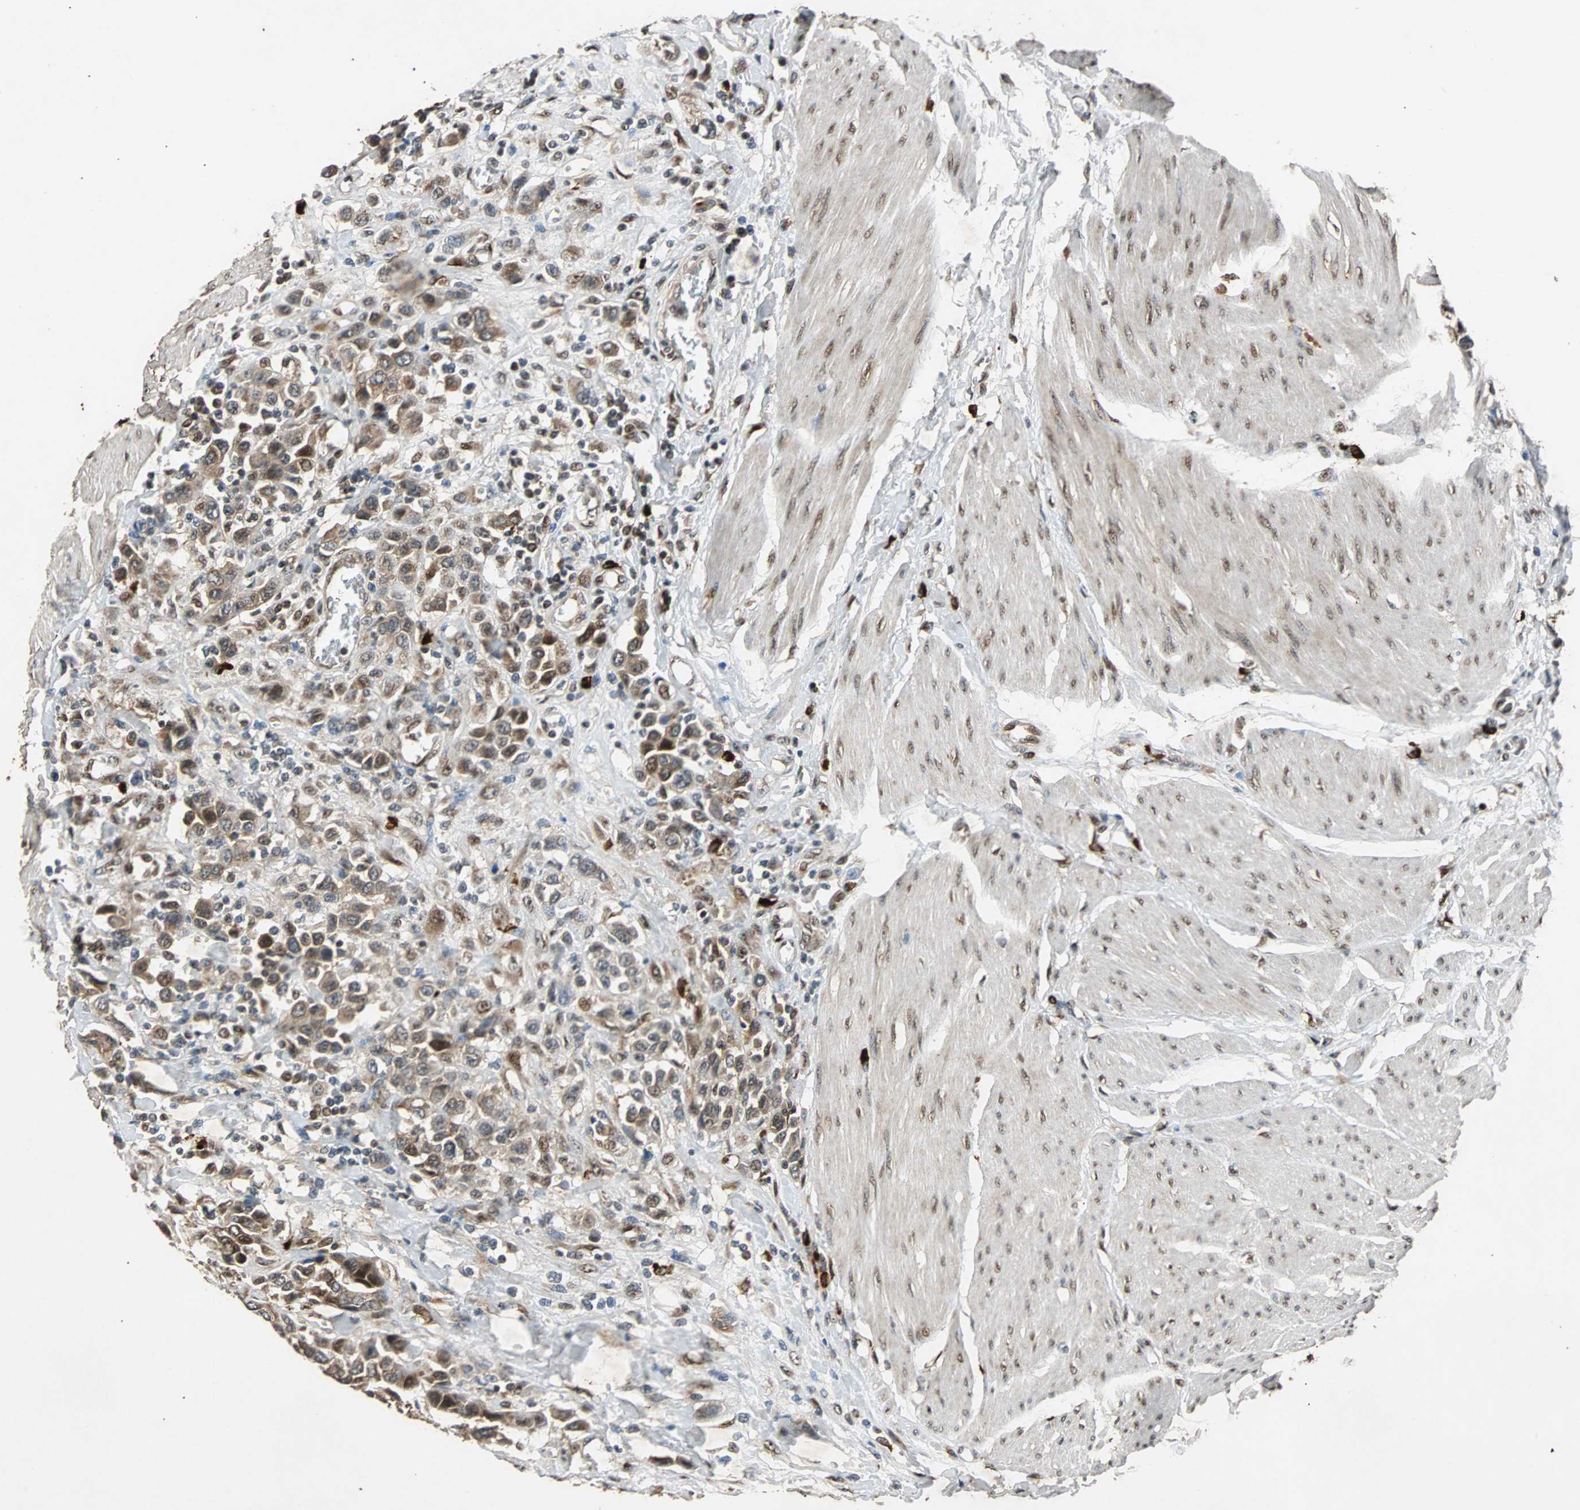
{"staining": {"intensity": "moderate", "quantity": ">75%", "location": "cytoplasmic/membranous,nuclear"}, "tissue": "urothelial cancer", "cell_type": "Tumor cells", "image_type": "cancer", "snomed": [{"axis": "morphology", "description": "Urothelial carcinoma, High grade"}, {"axis": "topography", "description": "Urinary bladder"}], "caption": "The photomicrograph exhibits immunohistochemical staining of high-grade urothelial carcinoma. There is moderate cytoplasmic/membranous and nuclear positivity is identified in approximately >75% of tumor cells. (DAB = brown stain, brightfield microscopy at high magnification).", "gene": "USP31", "patient": {"sex": "male", "age": 50}}